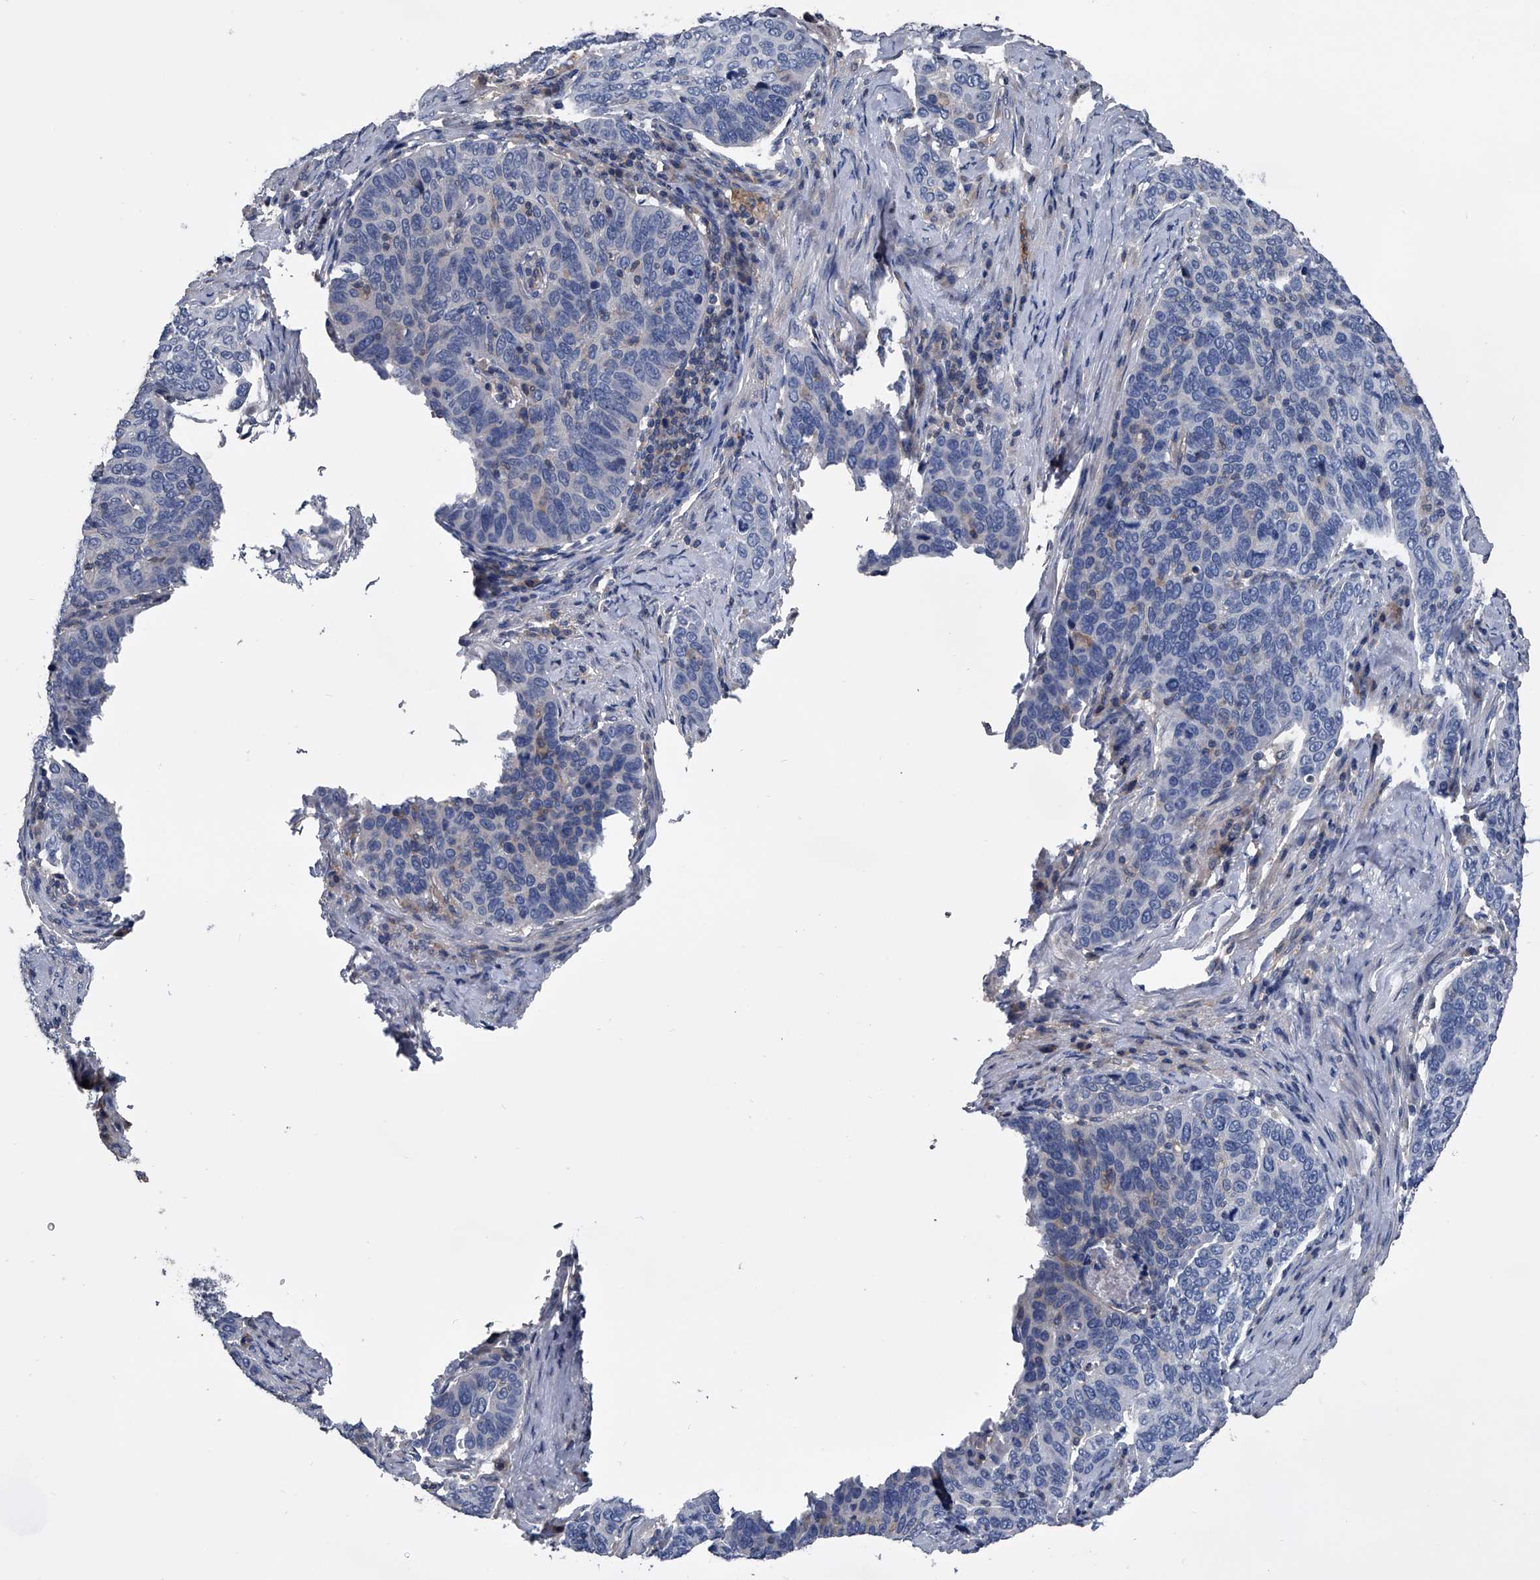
{"staining": {"intensity": "negative", "quantity": "none", "location": "none"}, "tissue": "cervical cancer", "cell_type": "Tumor cells", "image_type": "cancer", "snomed": [{"axis": "morphology", "description": "Squamous cell carcinoma, NOS"}, {"axis": "topography", "description": "Cervix"}], "caption": "Cervical cancer was stained to show a protein in brown. There is no significant staining in tumor cells. The staining was performed using DAB (3,3'-diaminobenzidine) to visualize the protein expression in brown, while the nuclei were stained in blue with hematoxylin (Magnification: 20x).", "gene": "KIF13A", "patient": {"sex": "female", "age": 60}}